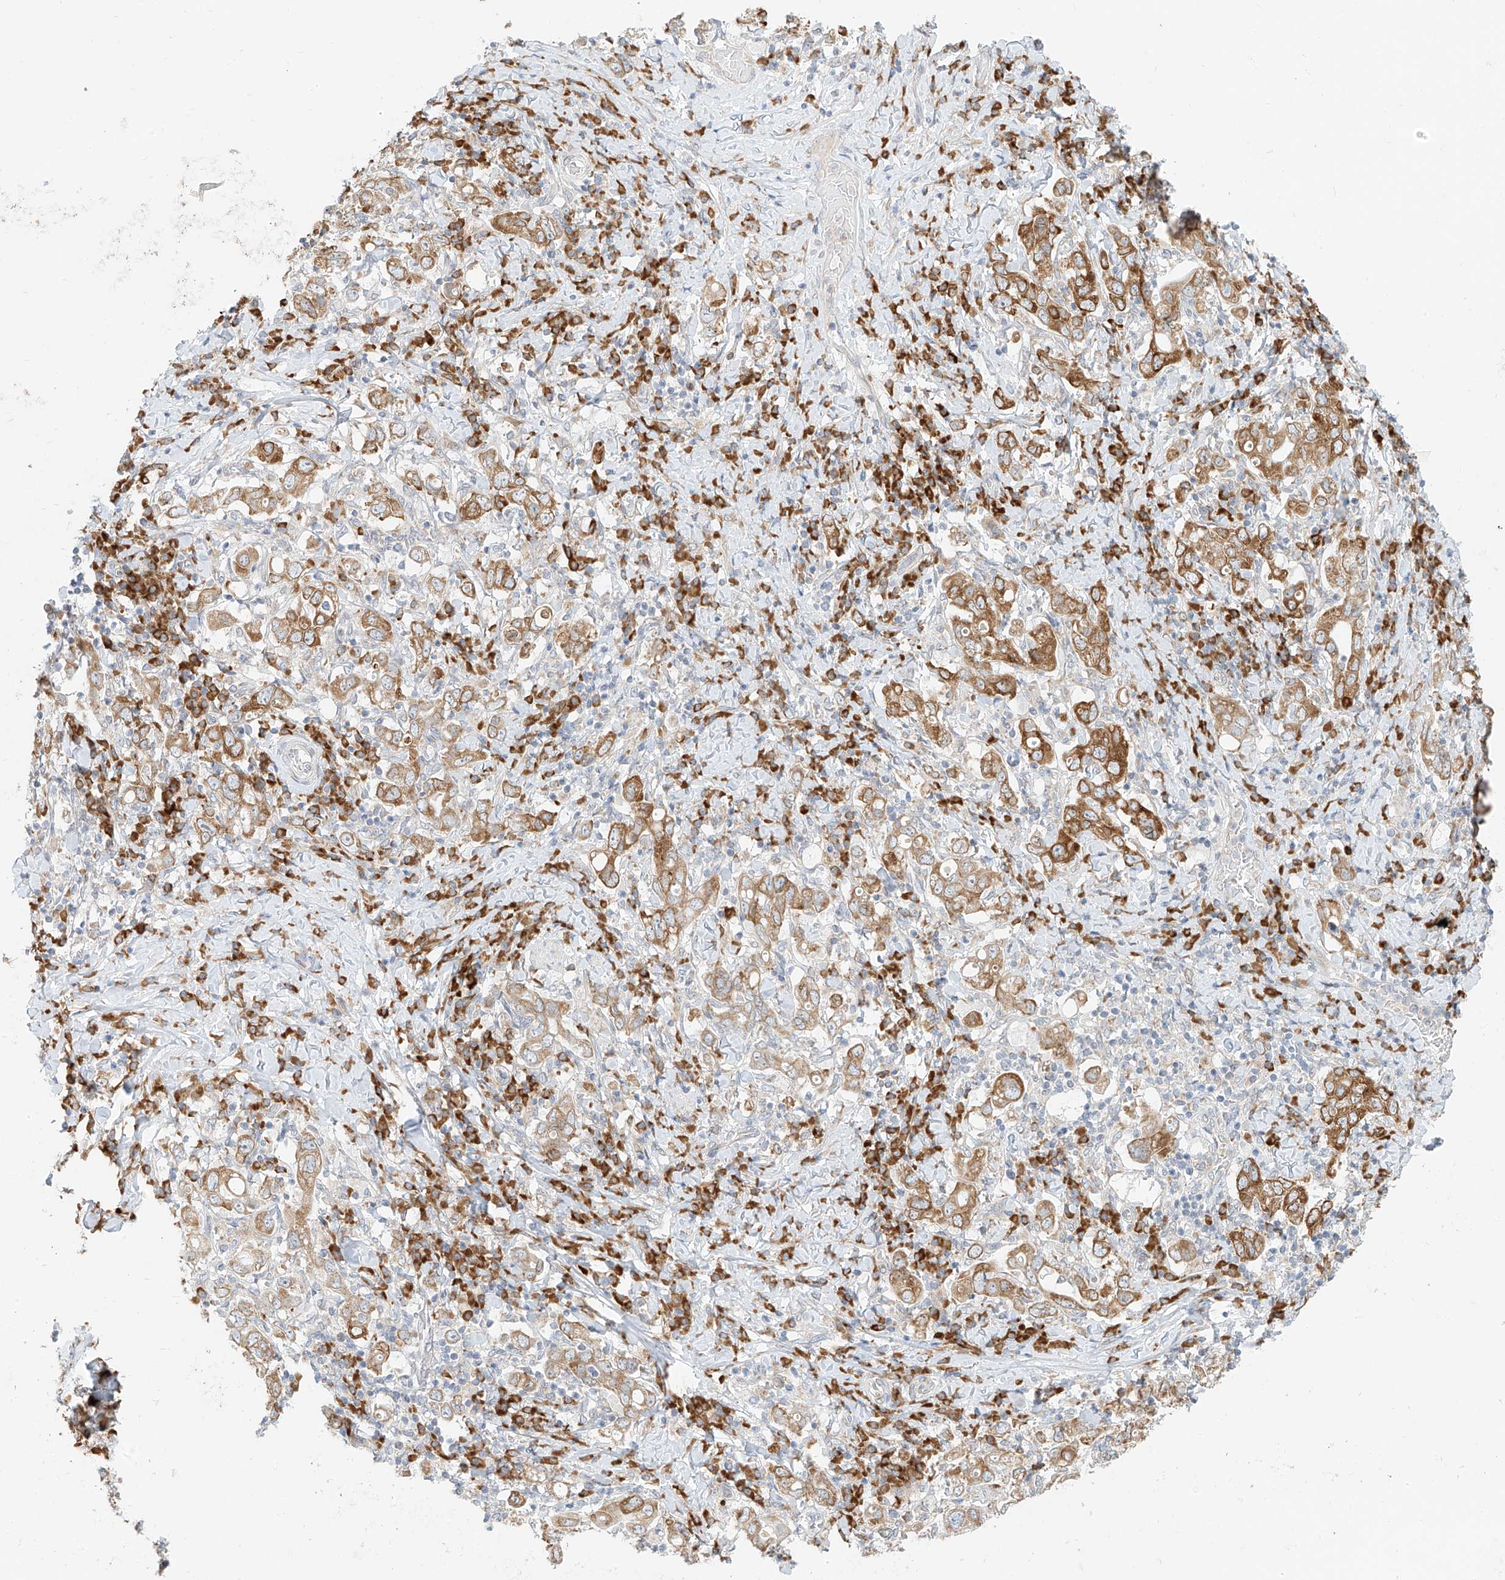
{"staining": {"intensity": "moderate", "quantity": ">75%", "location": "cytoplasmic/membranous"}, "tissue": "stomach cancer", "cell_type": "Tumor cells", "image_type": "cancer", "snomed": [{"axis": "morphology", "description": "Adenocarcinoma, NOS"}, {"axis": "topography", "description": "Stomach, upper"}], "caption": "Brown immunohistochemical staining in human stomach cancer exhibits moderate cytoplasmic/membranous expression in about >75% of tumor cells.", "gene": "STT3A", "patient": {"sex": "male", "age": 62}}